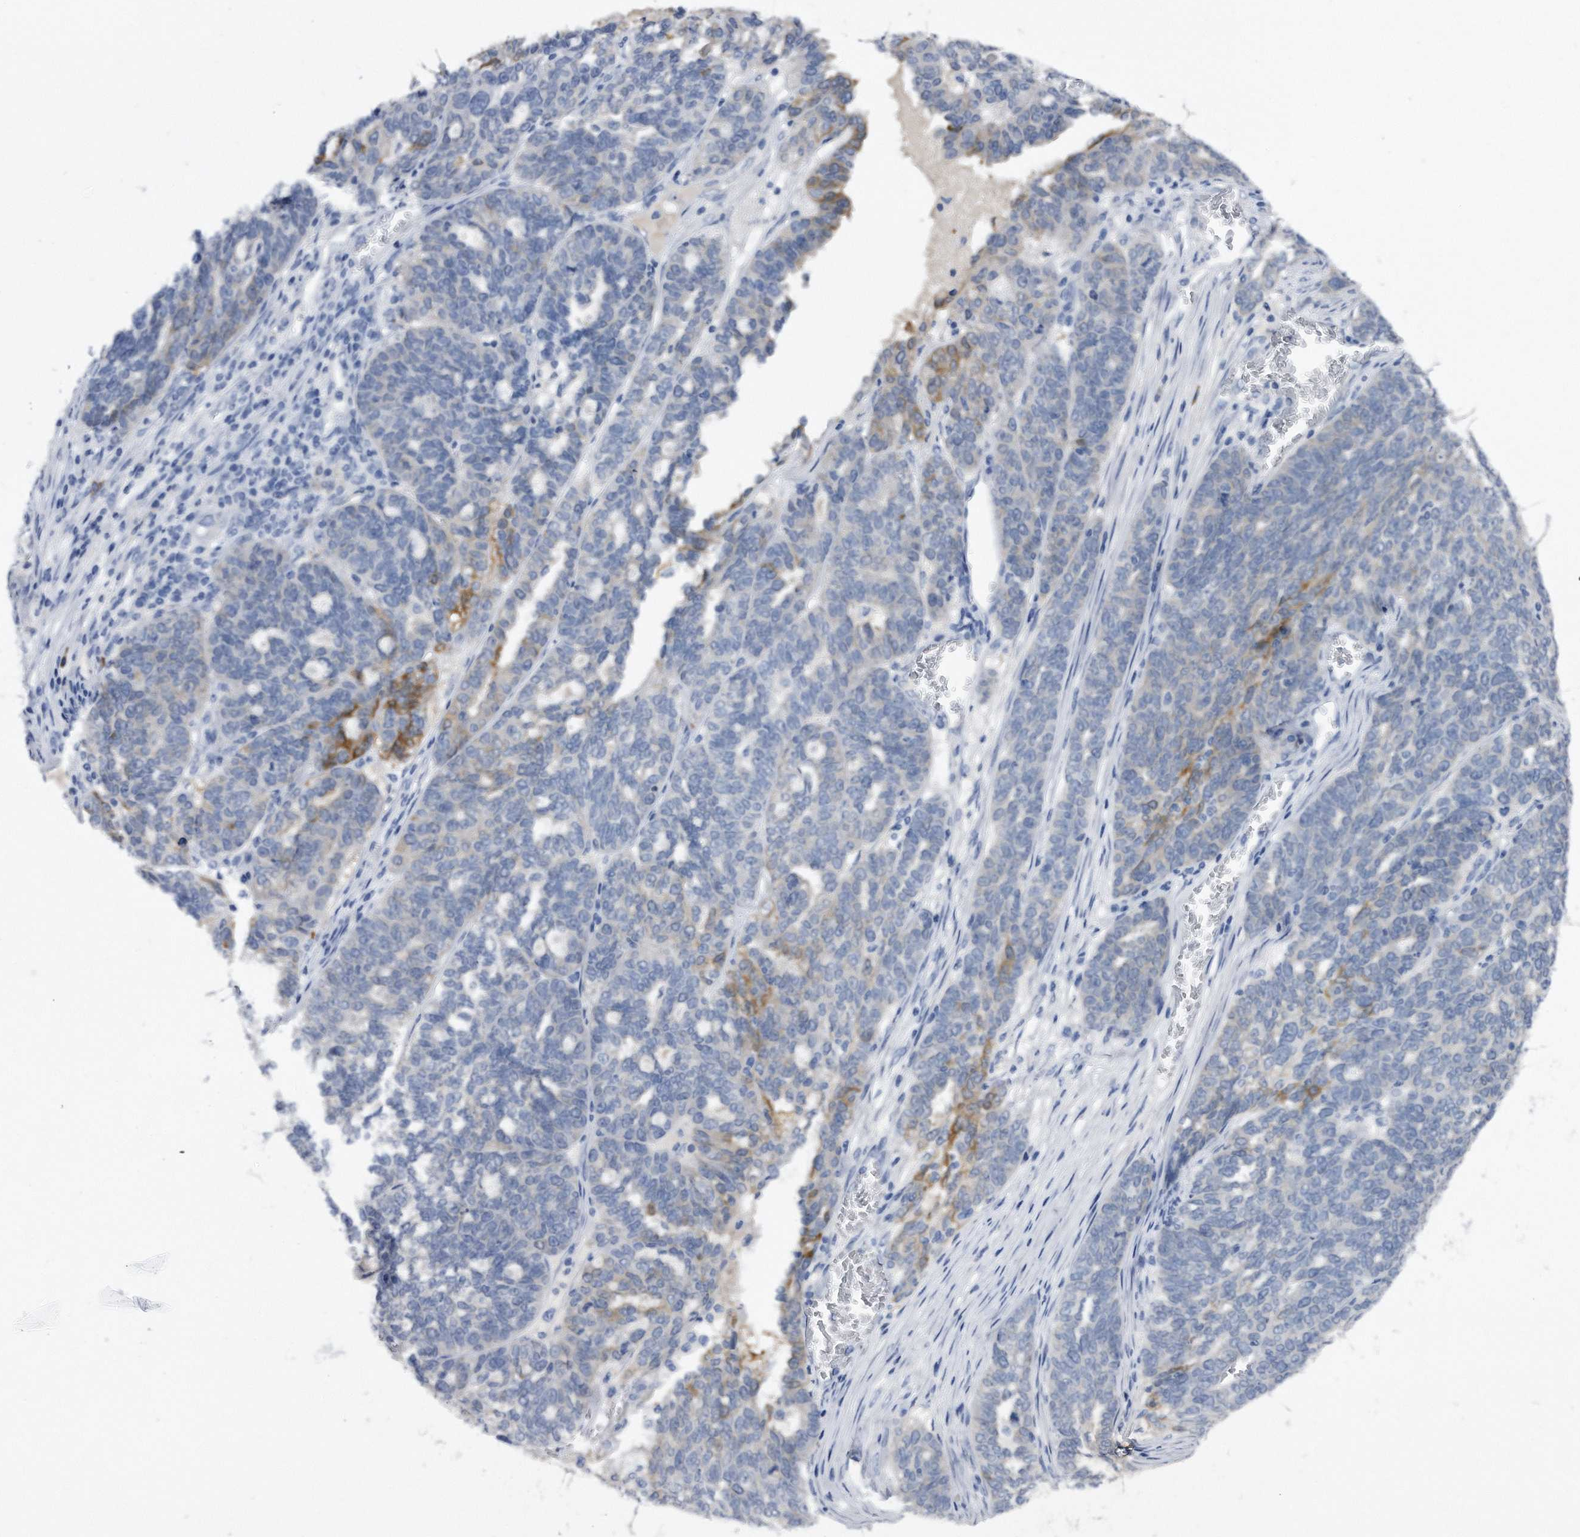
{"staining": {"intensity": "moderate", "quantity": "<25%", "location": "cytoplasmic/membranous"}, "tissue": "ovarian cancer", "cell_type": "Tumor cells", "image_type": "cancer", "snomed": [{"axis": "morphology", "description": "Cystadenocarcinoma, serous, NOS"}, {"axis": "topography", "description": "Ovary"}], "caption": "Ovarian cancer (serous cystadenocarcinoma) stained with a protein marker exhibits moderate staining in tumor cells.", "gene": "ASNS", "patient": {"sex": "female", "age": 59}}